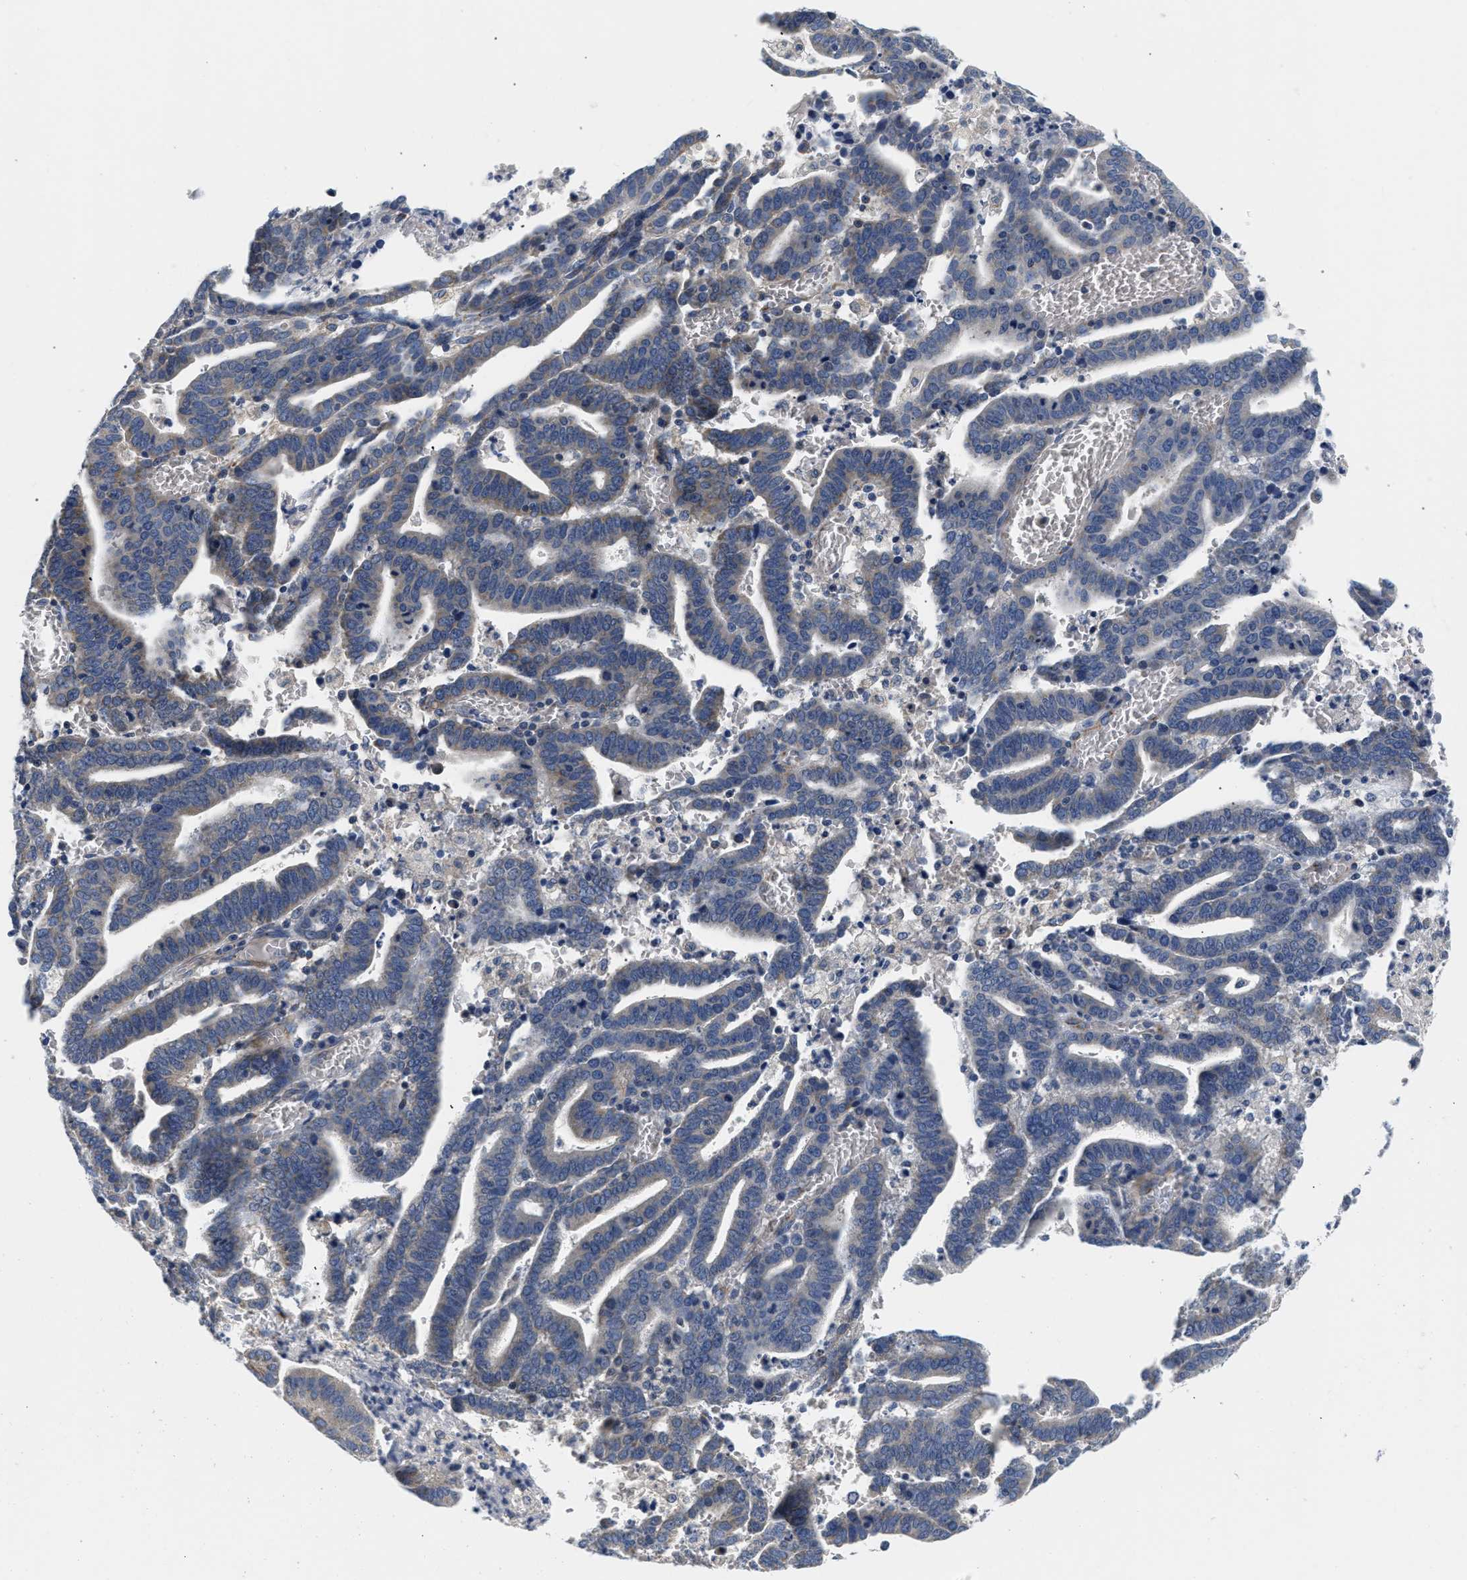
{"staining": {"intensity": "negative", "quantity": "none", "location": "none"}, "tissue": "endometrial cancer", "cell_type": "Tumor cells", "image_type": "cancer", "snomed": [{"axis": "morphology", "description": "Adenocarcinoma, NOS"}, {"axis": "topography", "description": "Uterus"}], "caption": "Histopathology image shows no significant protein expression in tumor cells of endometrial adenocarcinoma.", "gene": "PDP1", "patient": {"sex": "female", "age": 83}}